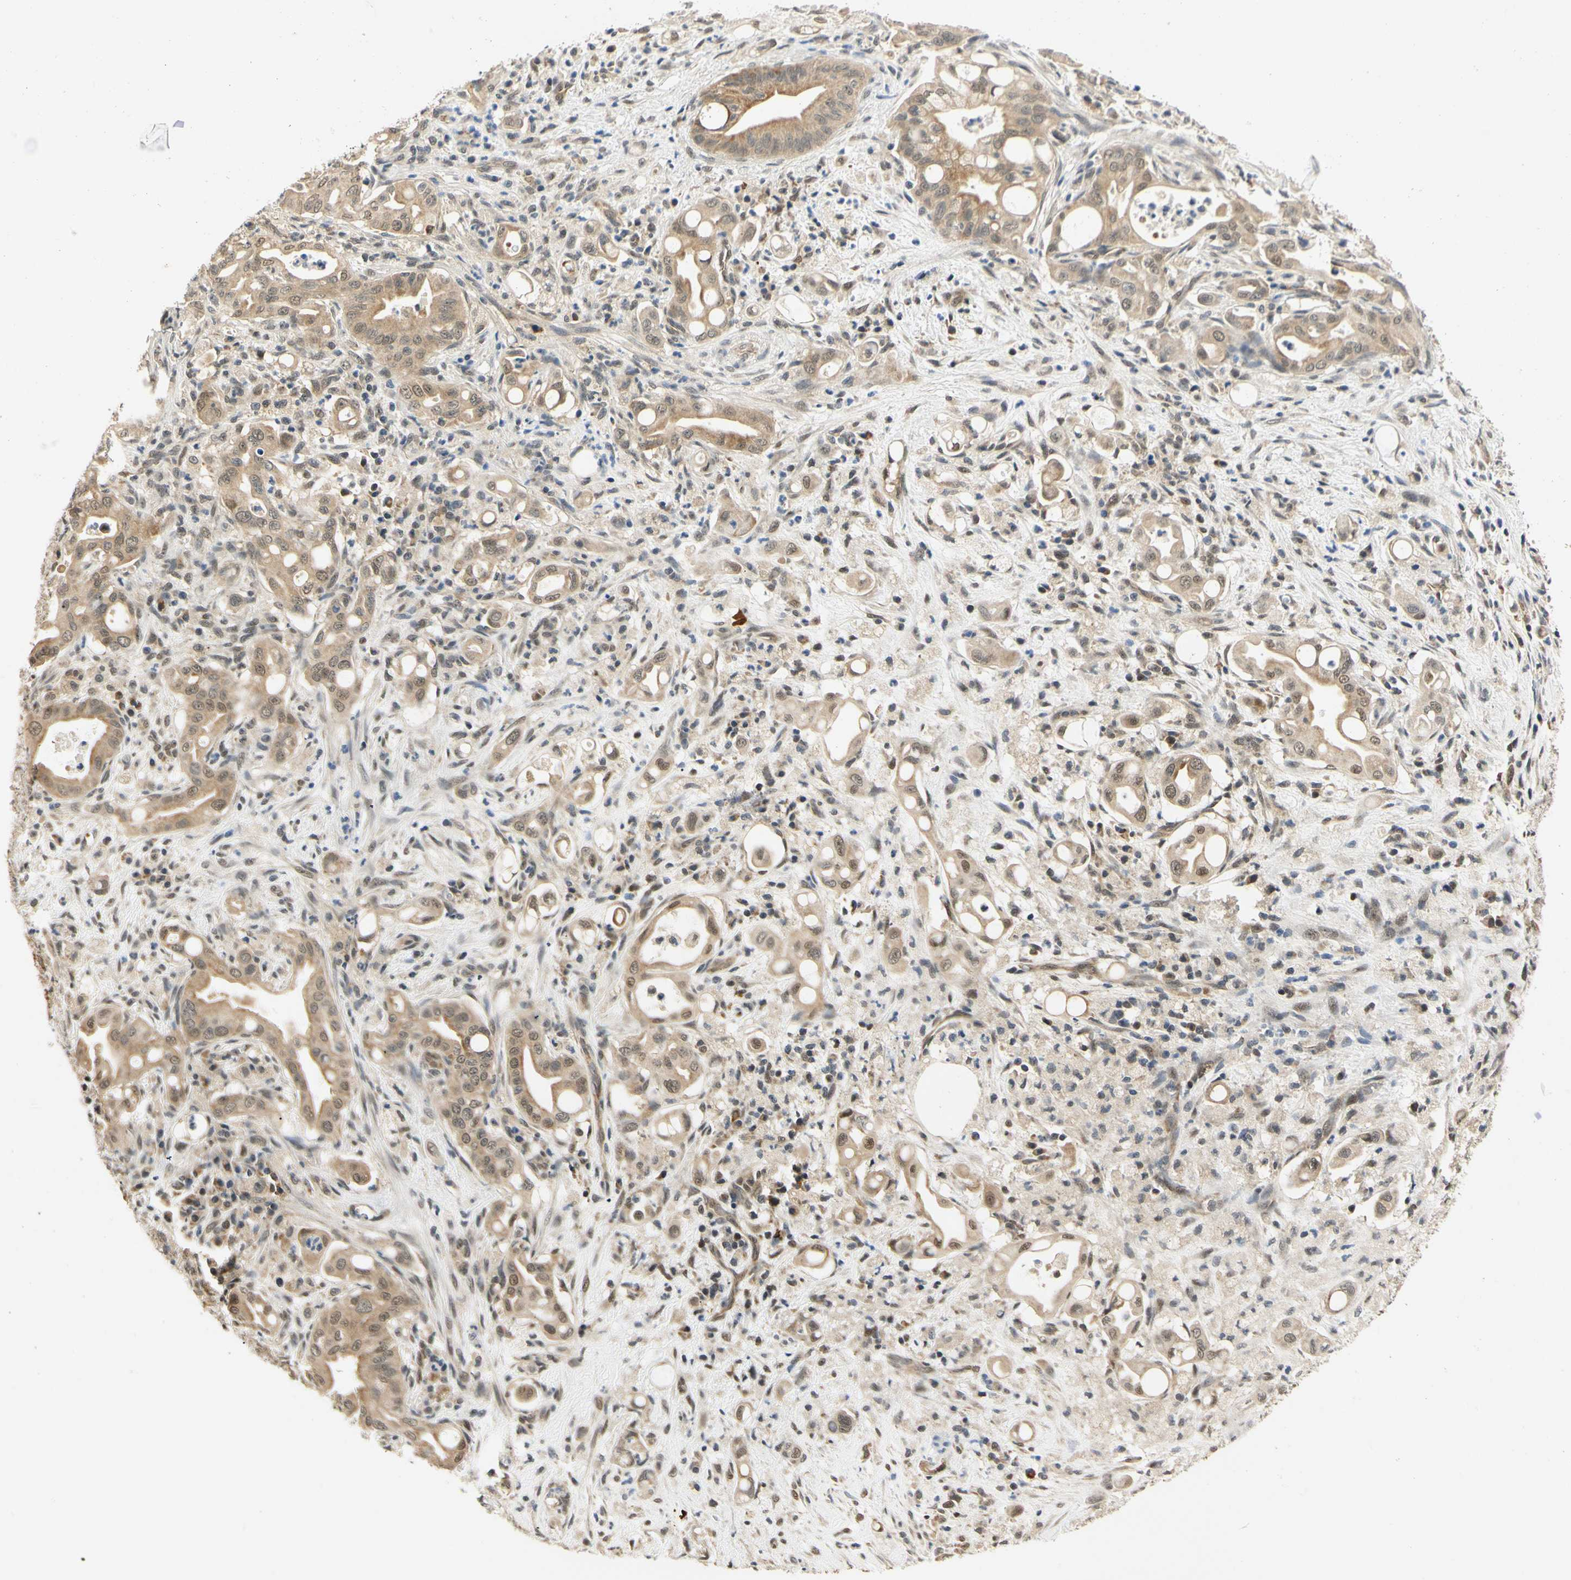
{"staining": {"intensity": "moderate", "quantity": ">75%", "location": "cytoplasmic/membranous"}, "tissue": "liver cancer", "cell_type": "Tumor cells", "image_type": "cancer", "snomed": [{"axis": "morphology", "description": "Cholangiocarcinoma"}, {"axis": "topography", "description": "Liver"}], "caption": "Protein staining of liver cholangiocarcinoma tissue shows moderate cytoplasmic/membranous expression in approximately >75% of tumor cells.", "gene": "PDK2", "patient": {"sex": "female", "age": 68}}